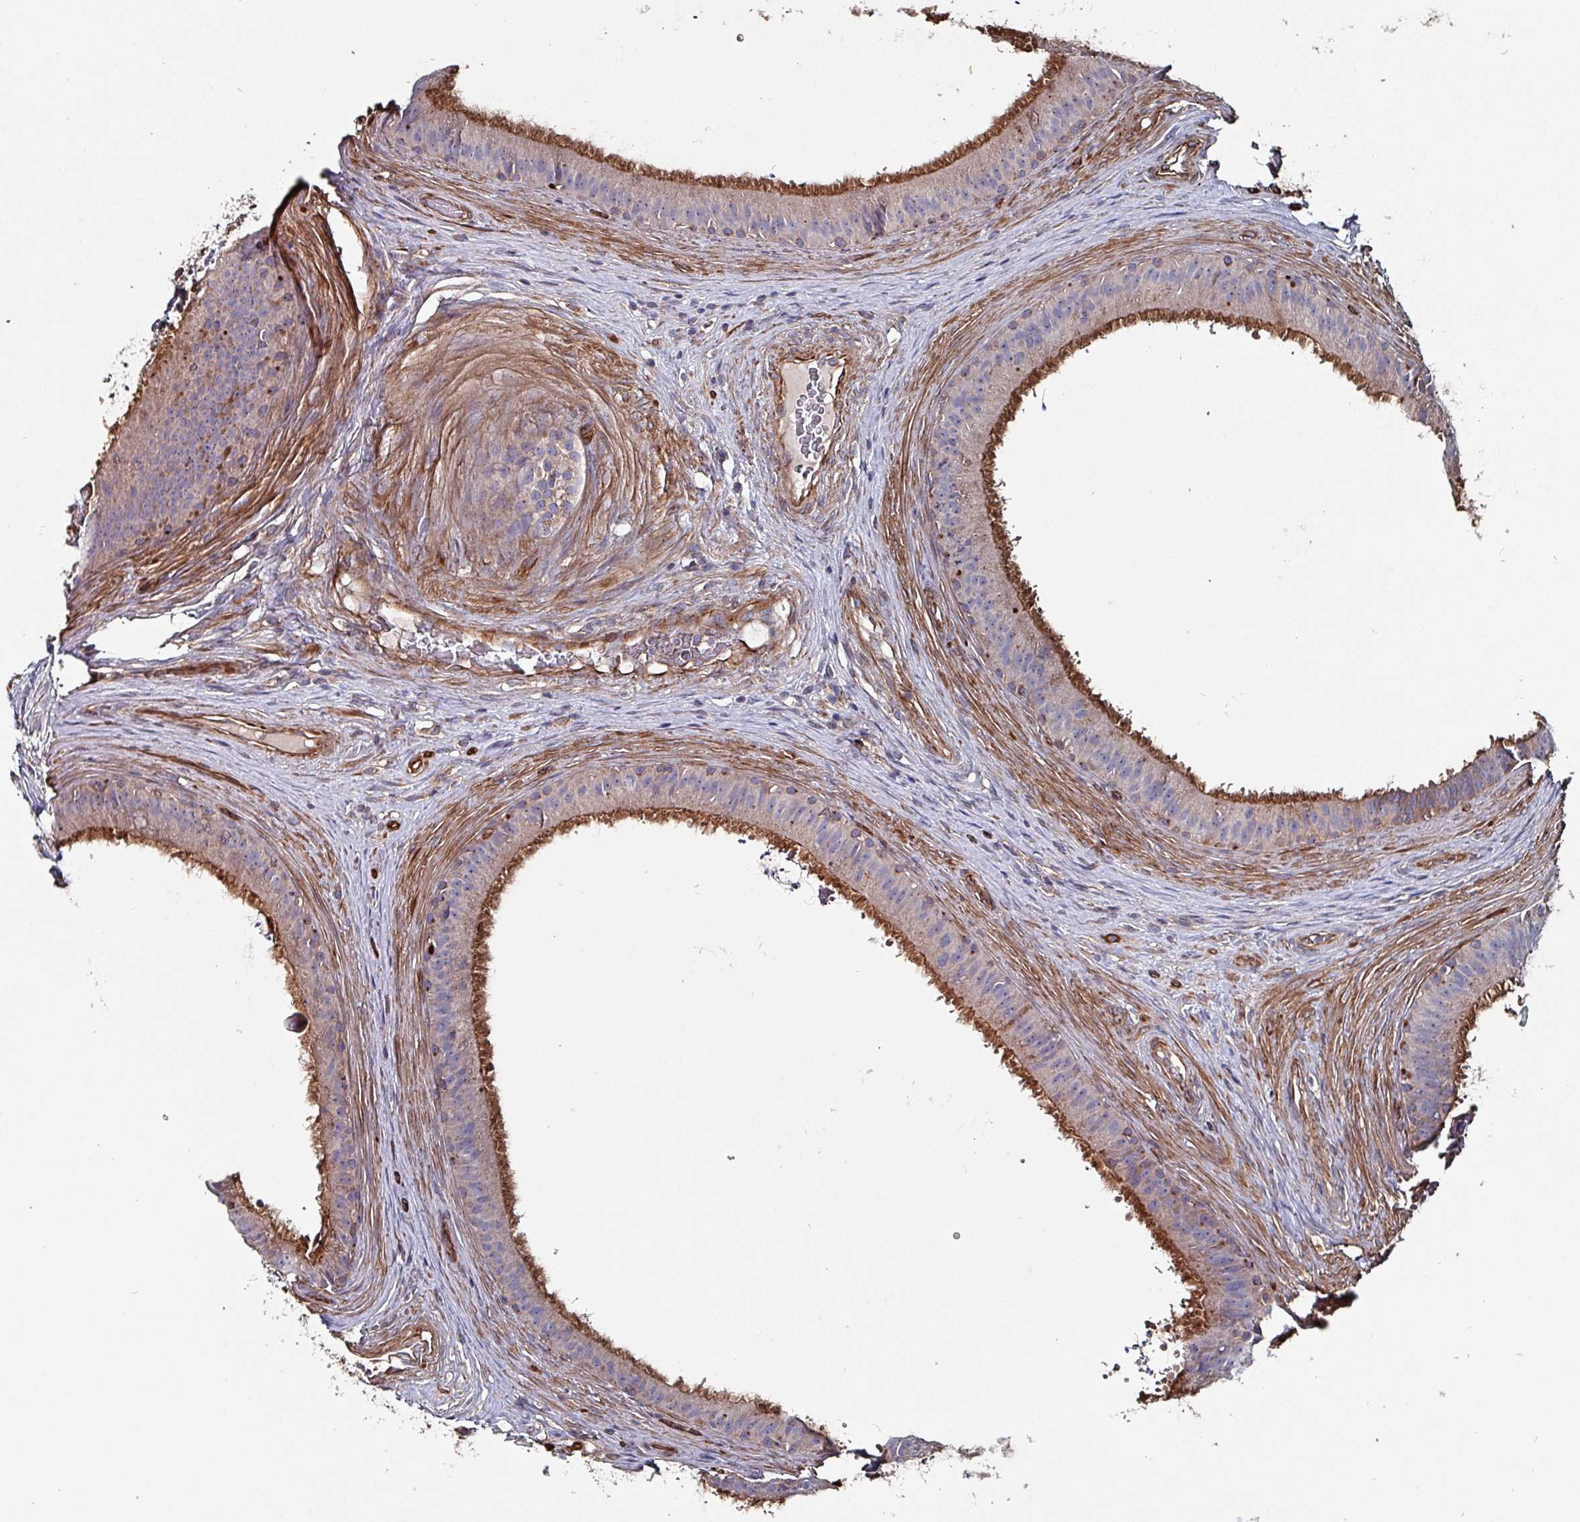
{"staining": {"intensity": "moderate", "quantity": "25%-75%", "location": "cytoplasmic/membranous"}, "tissue": "epididymis", "cell_type": "Glandular cells", "image_type": "normal", "snomed": [{"axis": "morphology", "description": "Normal tissue, NOS"}, {"axis": "topography", "description": "Testis"}, {"axis": "topography", "description": "Epididymis"}], "caption": "Moderate cytoplasmic/membranous positivity for a protein is seen in approximately 25%-75% of glandular cells of normal epididymis using immunohistochemistry.", "gene": "ANO10", "patient": {"sex": "male", "age": 41}}